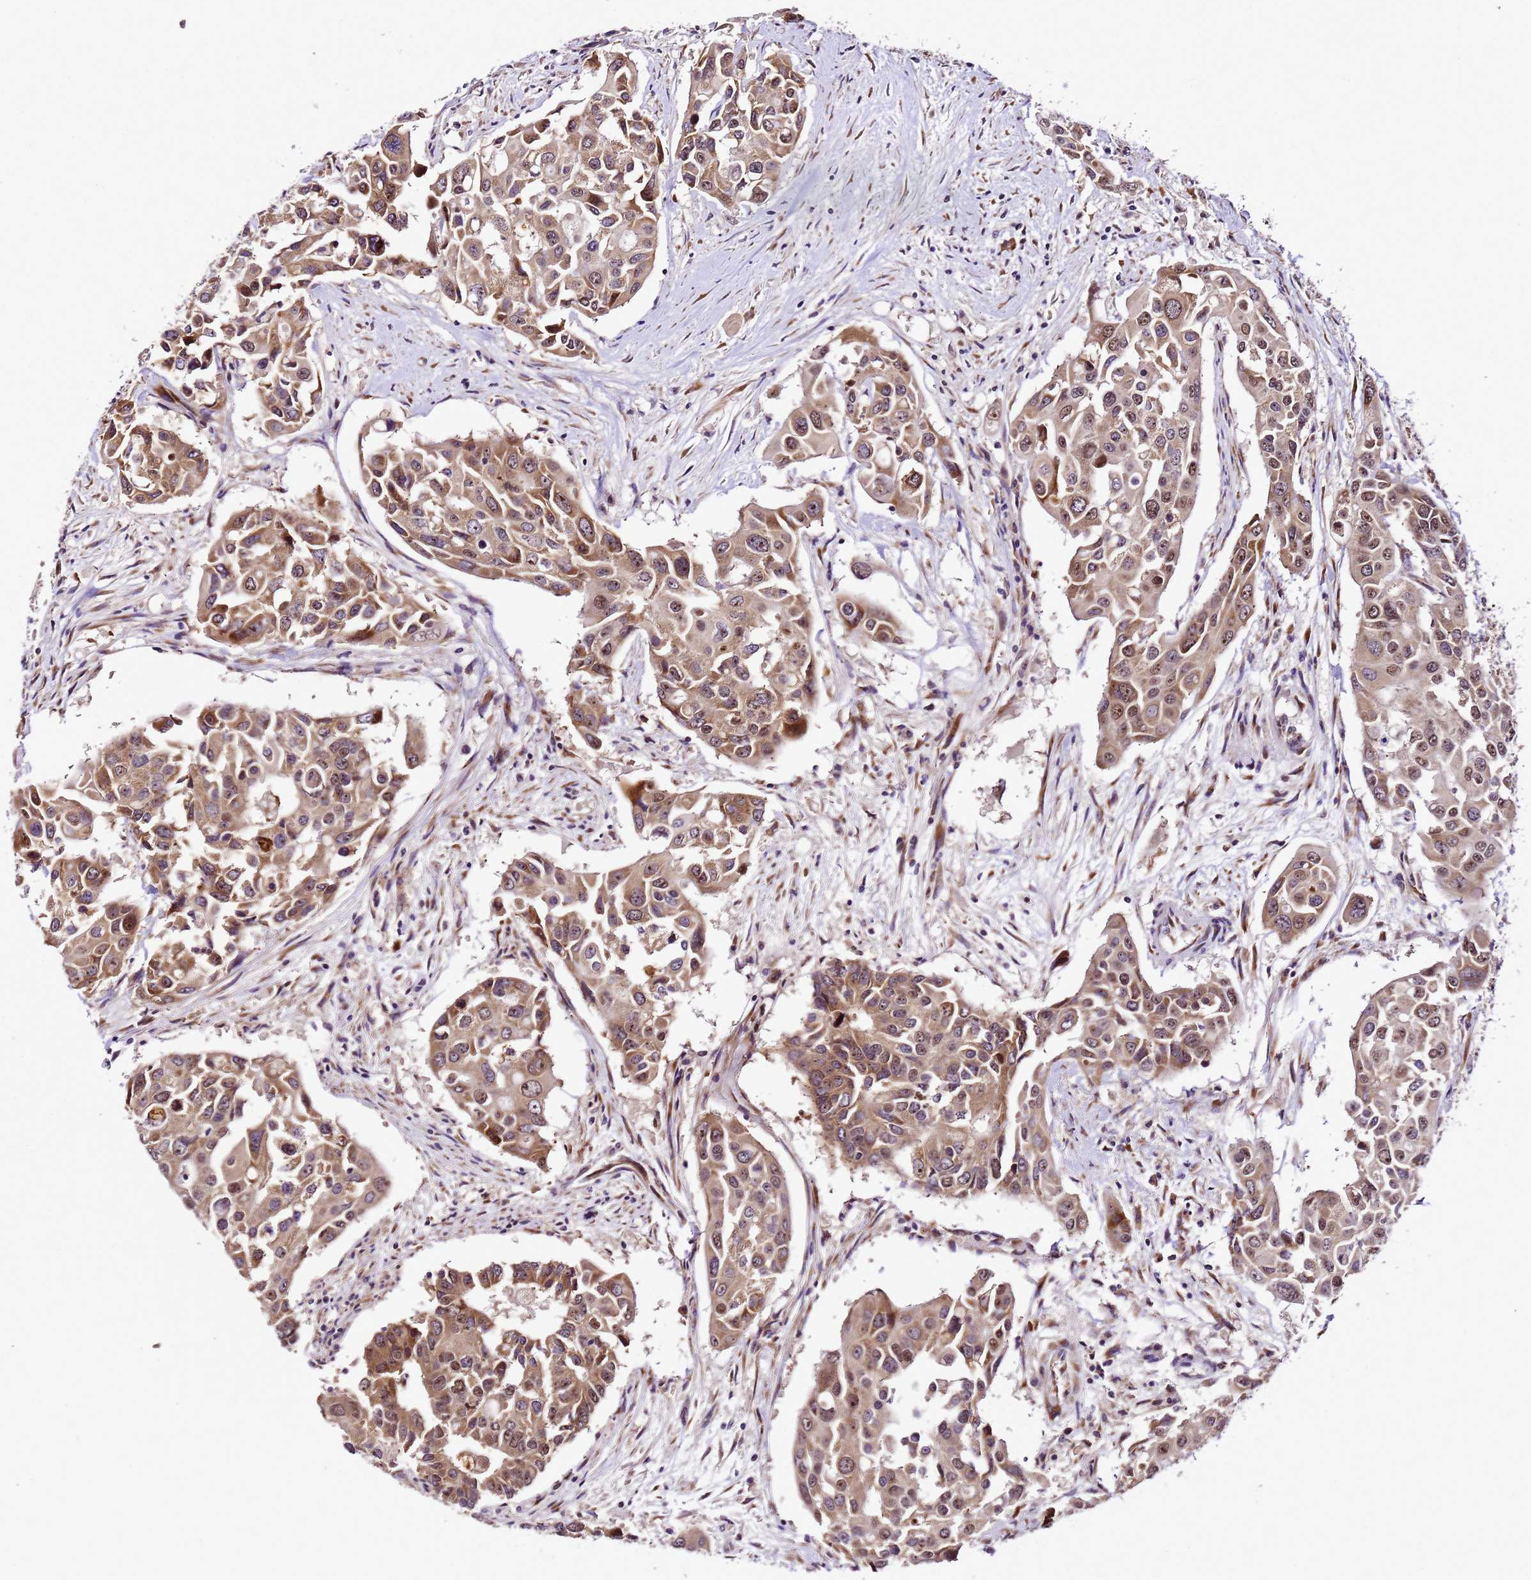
{"staining": {"intensity": "moderate", "quantity": ">75%", "location": "cytoplasmic/membranous,nuclear"}, "tissue": "colorectal cancer", "cell_type": "Tumor cells", "image_type": "cancer", "snomed": [{"axis": "morphology", "description": "Adenocarcinoma, NOS"}, {"axis": "topography", "description": "Colon"}], "caption": "Immunohistochemical staining of human colorectal cancer demonstrates medium levels of moderate cytoplasmic/membranous and nuclear positivity in approximately >75% of tumor cells. The protein of interest is shown in brown color, while the nuclei are stained blue.", "gene": "SLX4IP", "patient": {"sex": "male", "age": 77}}